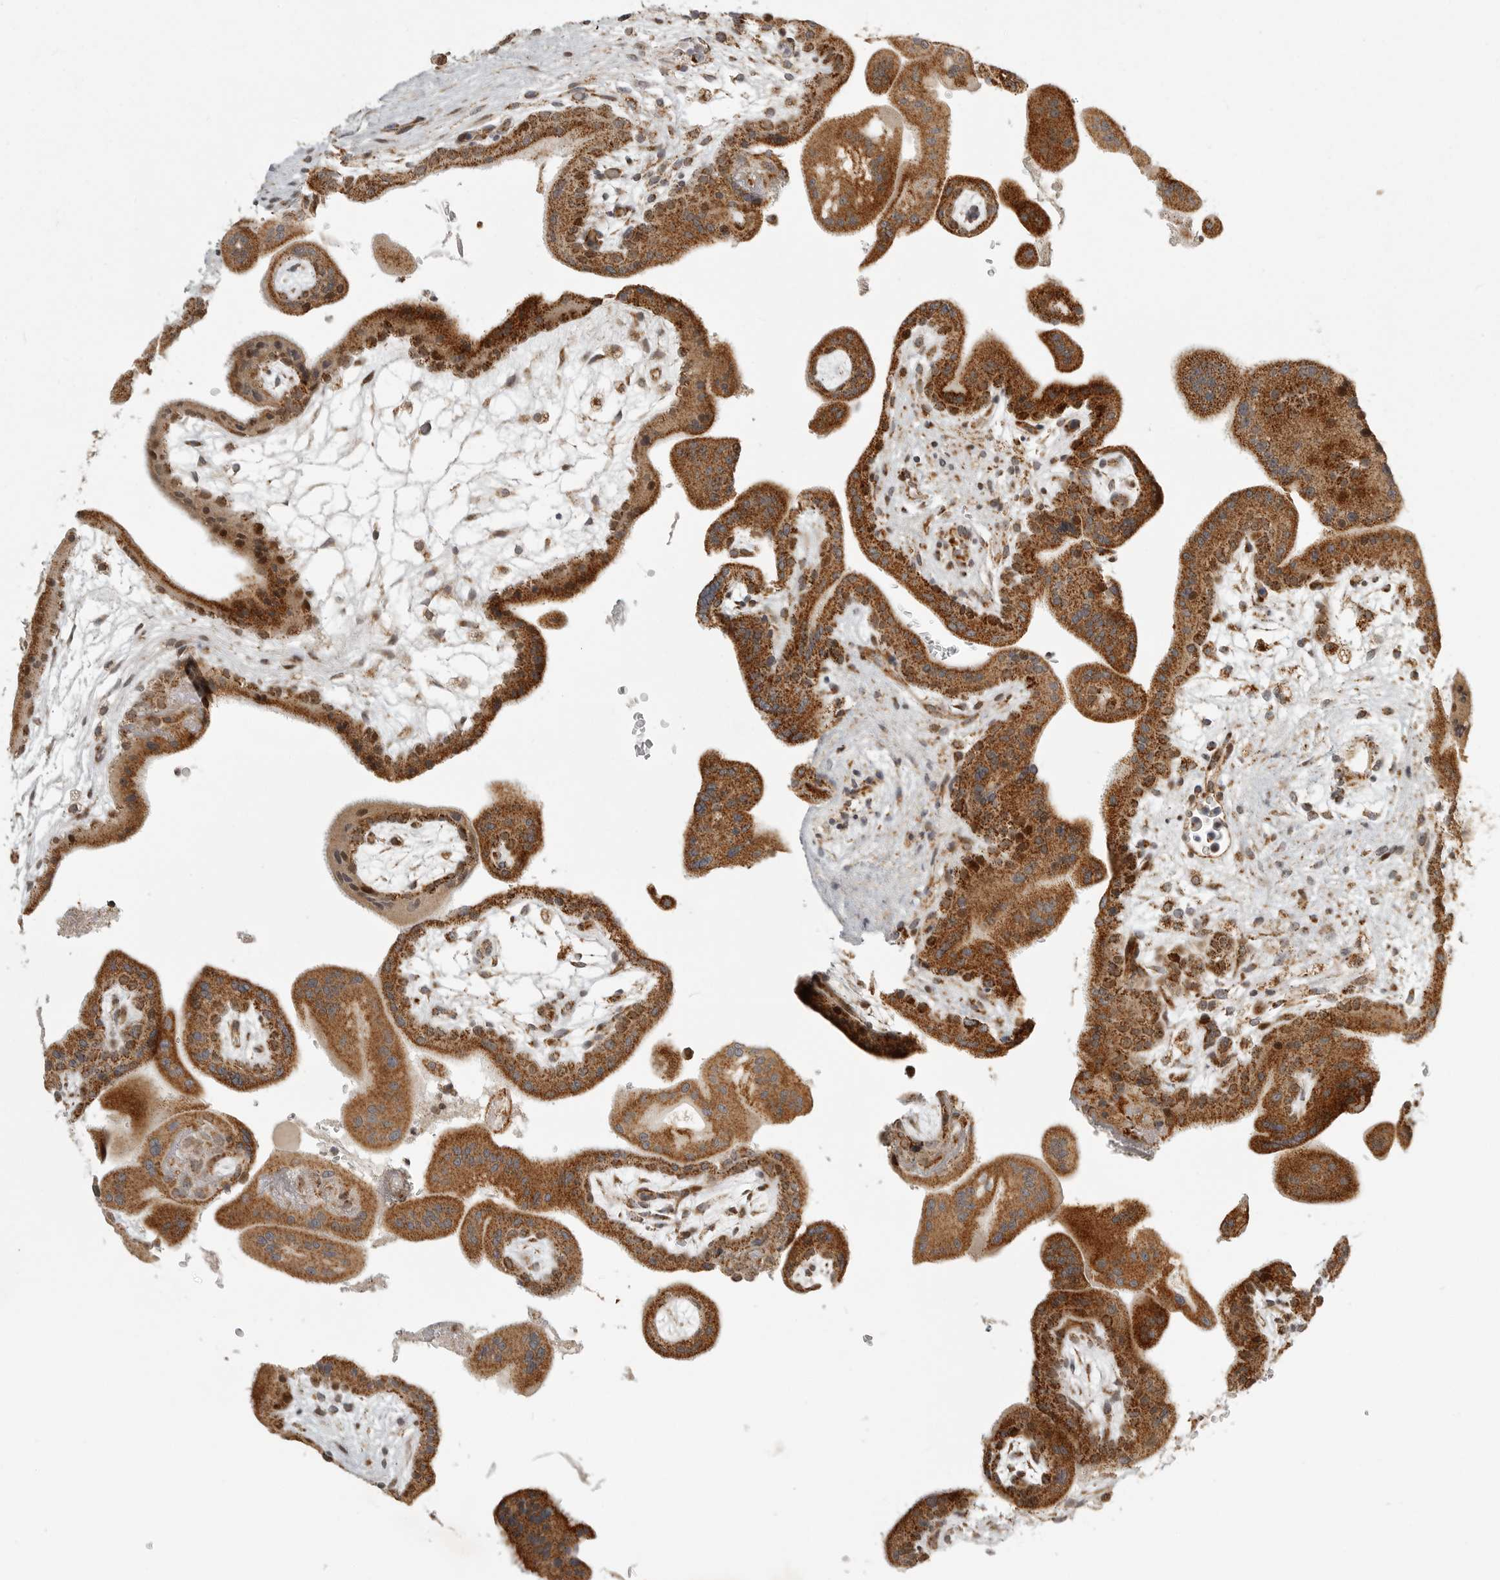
{"staining": {"intensity": "strong", "quantity": ">75%", "location": "cytoplasmic/membranous"}, "tissue": "placenta", "cell_type": "Decidual cells", "image_type": "normal", "snomed": [{"axis": "morphology", "description": "Normal tissue, NOS"}, {"axis": "topography", "description": "Placenta"}], "caption": "Immunohistochemical staining of benign placenta demonstrates strong cytoplasmic/membranous protein expression in about >75% of decidual cells. The staining is performed using DAB (3,3'-diaminobenzidine) brown chromogen to label protein expression. The nuclei are counter-stained blue using hematoxylin.", "gene": "NARS2", "patient": {"sex": "female", "age": 35}}